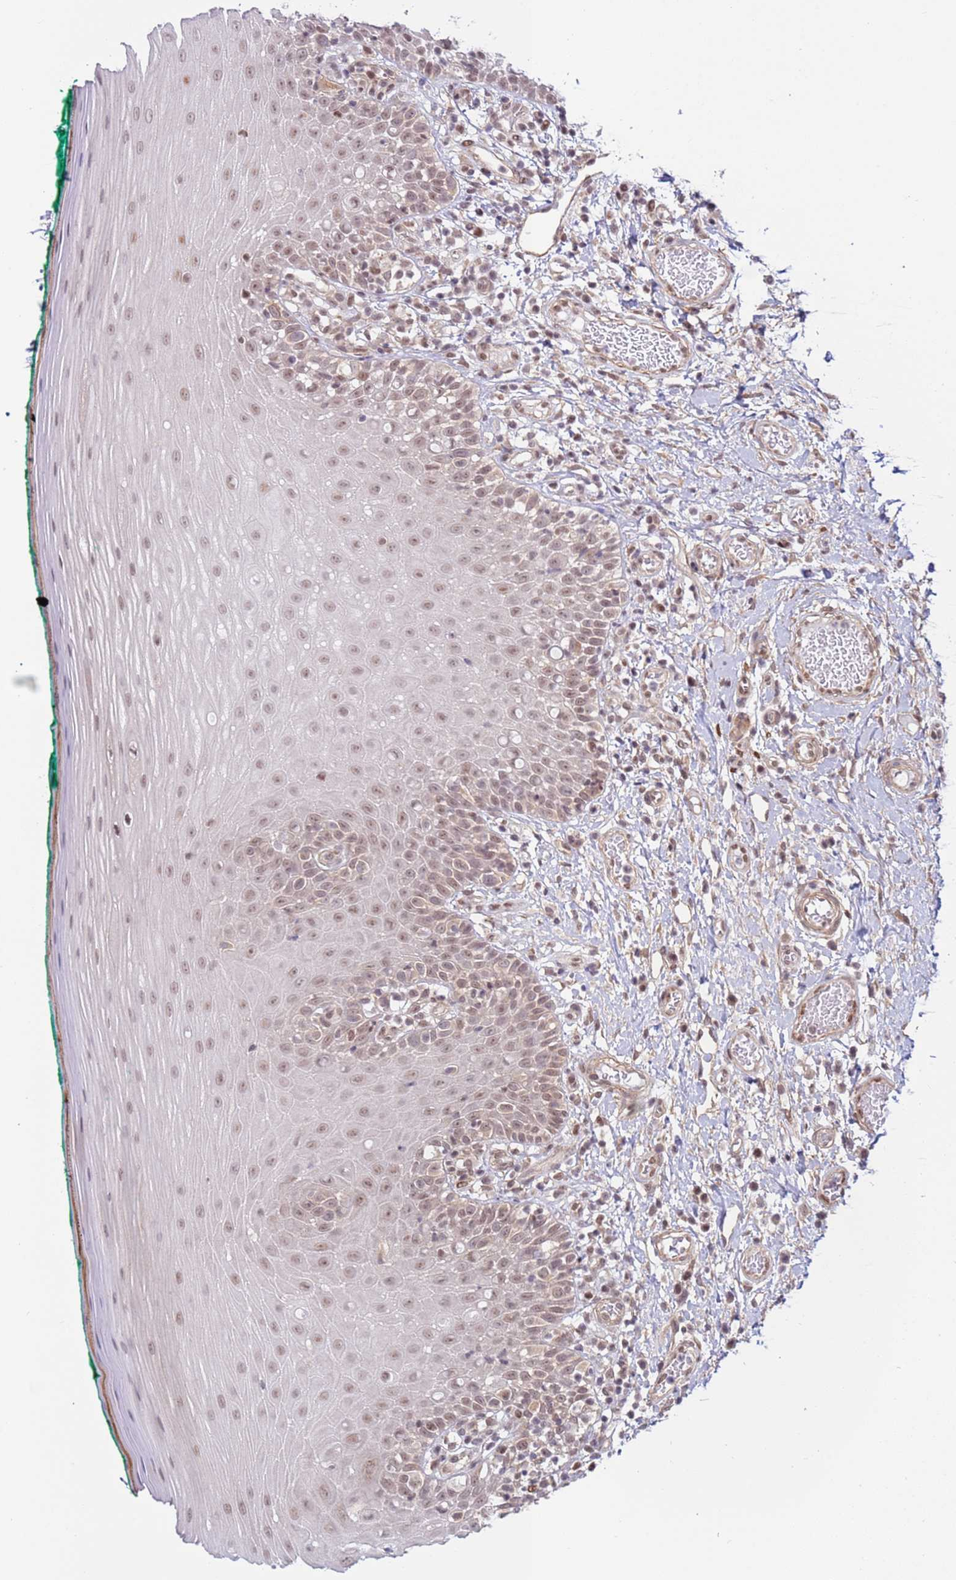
{"staining": {"intensity": "weak", "quantity": ">75%", "location": "nuclear"}, "tissue": "oral mucosa", "cell_type": "Squamous epithelial cells", "image_type": "normal", "snomed": [{"axis": "morphology", "description": "Normal tissue, NOS"}, {"axis": "topography", "description": "Oral tissue"}], "caption": "Human oral mucosa stained with a brown dye displays weak nuclear positive expression in about >75% of squamous epithelial cells.", "gene": "DCAF4", "patient": {"sex": "female", "age": 83}}